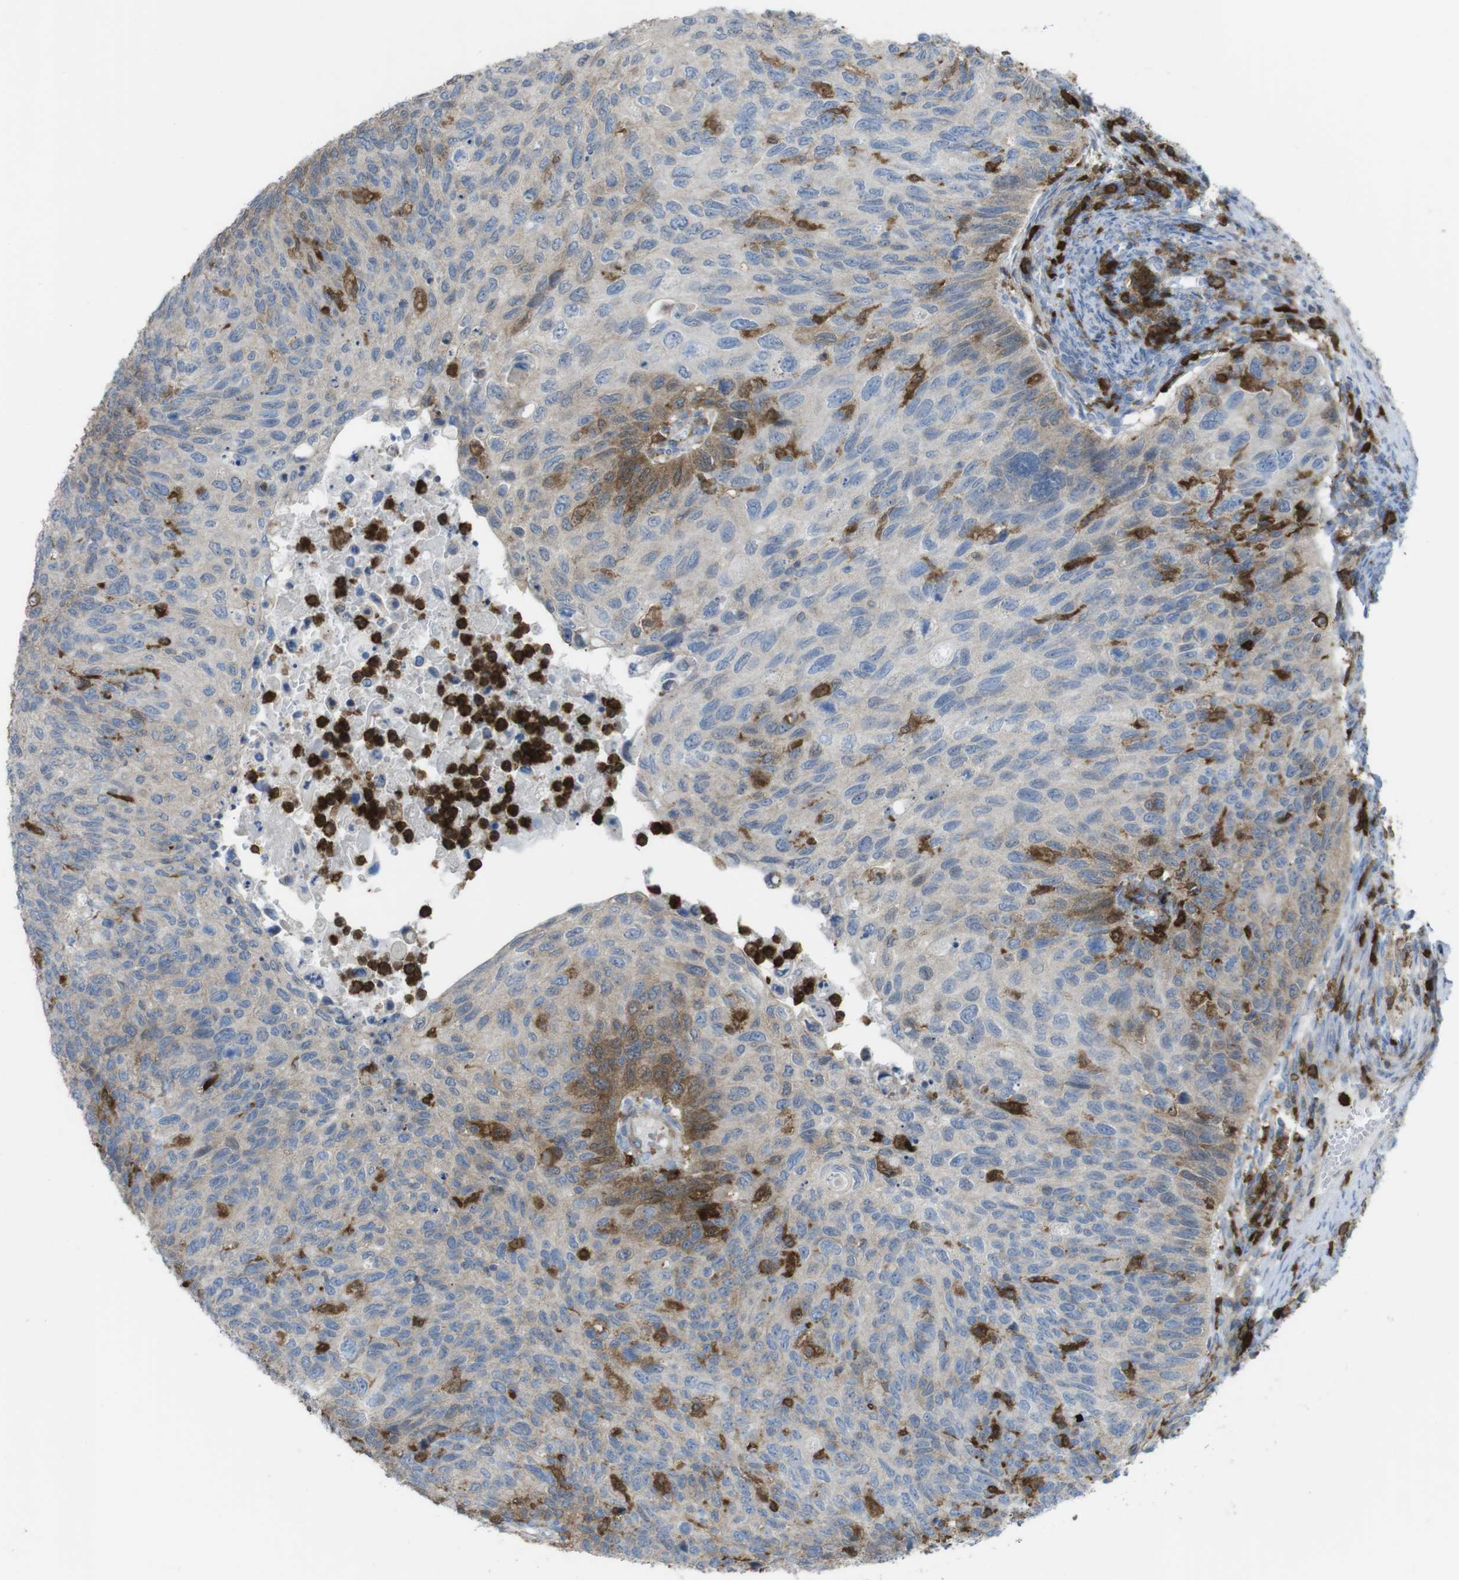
{"staining": {"intensity": "moderate", "quantity": "25%-75%", "location": "cytoplasmic/membranous"}, "tissue": "cervical cancer", "cell_type": "Tumor cells", "image_type": "cancer", "snomed": [{"axis": "morphology", "description": "Squamous cell carcinoma, NOS"}, {"axis": "topography", "description": "Cervix"}], "caption": "Brown immunohistochemical staining in cervical cancer reveals moderate cytoplasmic/membranous expression in about 25%-75% of tumor cells. Using DAB (3,3'-diaminobenzidine) (brown) and hematoxylin (blue) stains, captured at high magnification using brightfield microscopy.", "gene": "PRKCD", "patient": {"sex": "female", "age": 70}}